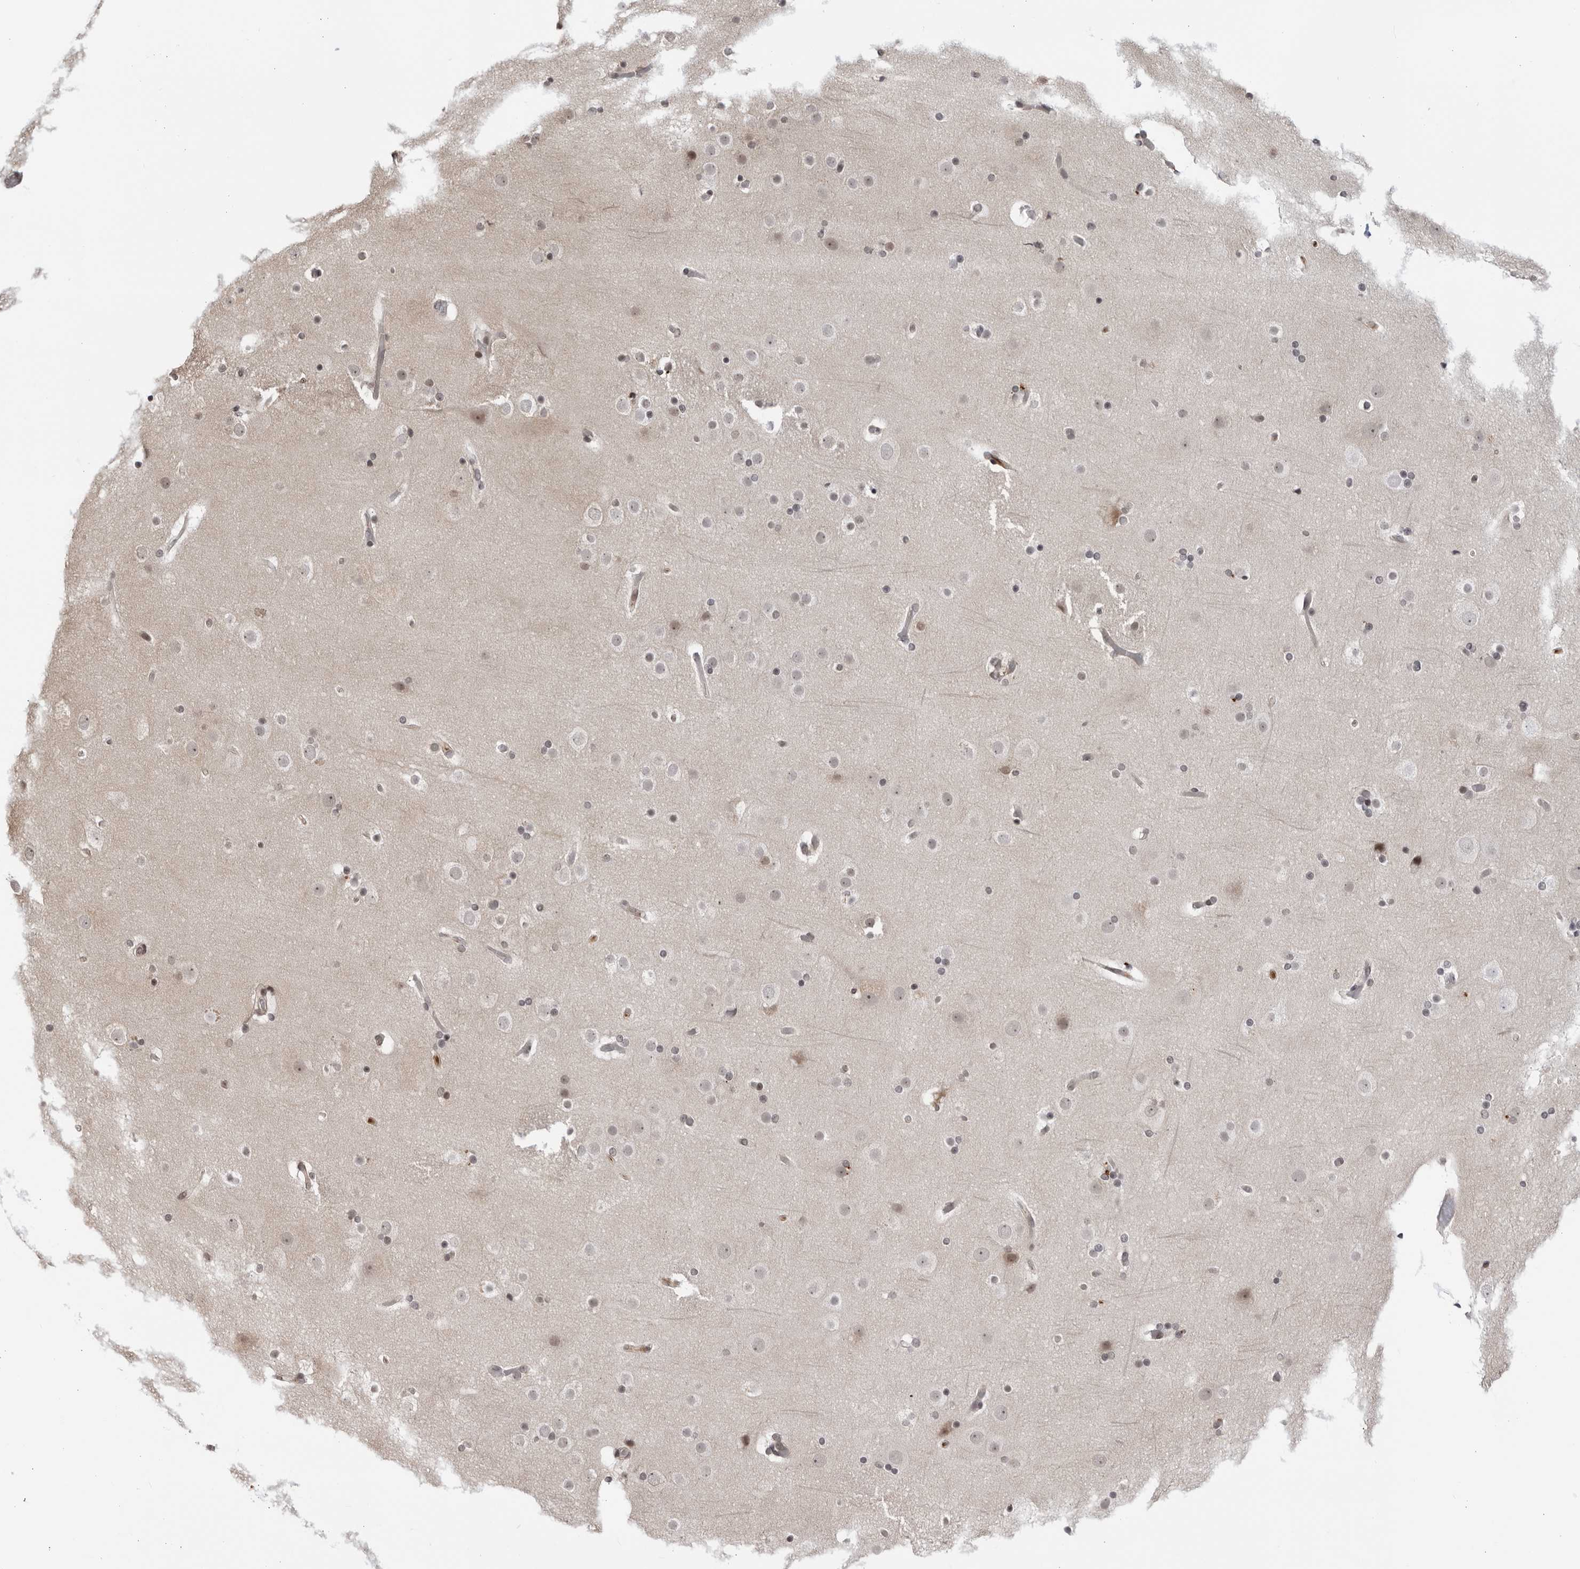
{"staining": {"intensity": "negative", "quantity": "none", "location": "none"}, "tissue": "cerebral cortex", "cell_type": "Endothelial cells", "image_type": "normal", "snomed": [{"axis": "morphology", "description": "Normal tissue, NOS"}, {"axis": "topography", "description": "Cerebral cortex"}], "caption": "A micrograph of human cerebral cortex is negative for staining in endothelial cells. (IHC, brightfield microscopy, high magnification).", "gene": "DTL", "patient": {"sex": "male", "age": 57}}